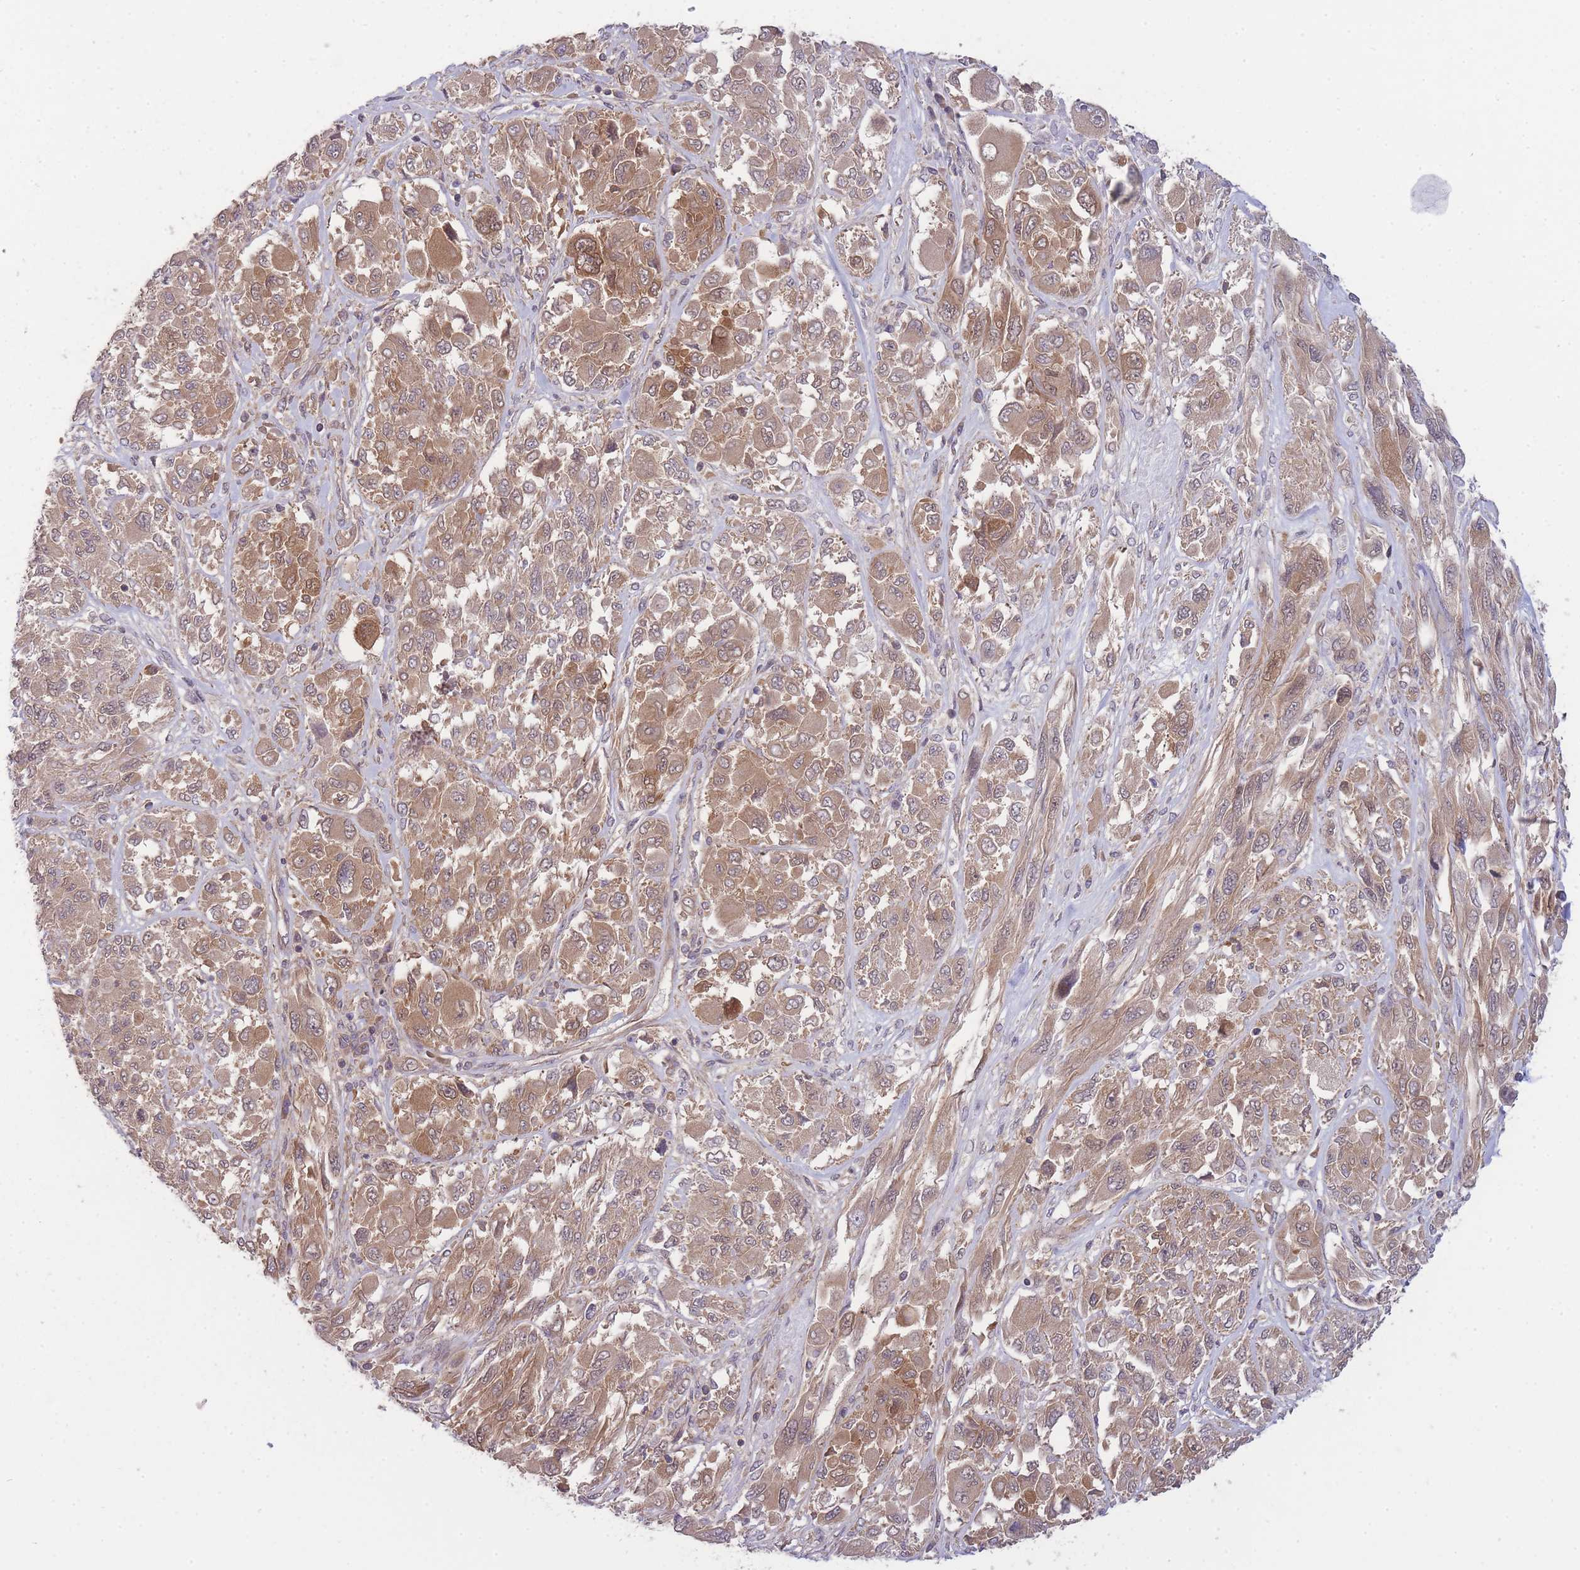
{"staining": {"intensity": "weak", "quantity": ">75%", "location": "cytoplasmic/membranous"}, "tissue": "melanoma", "cell_type": "Tumor cells", "image_type": "cancer", "snomed": [{"axis": "morphology", "description": "Malignant melanoma, NOS"}, {"axis": "topography", "description": "Skin"}], "caption": "IHC micrograph of neoplastic tissue: human malignant melanoma stained using immunohistochemistry displays low levels of weak protein expression localized specifically in the cytoplasmic/membranous of tumor cells, appearing as a cytoplasmic/membranous brown color.", "gene": "PFDN6", "patient": {"sex": "female", "age": 91}}